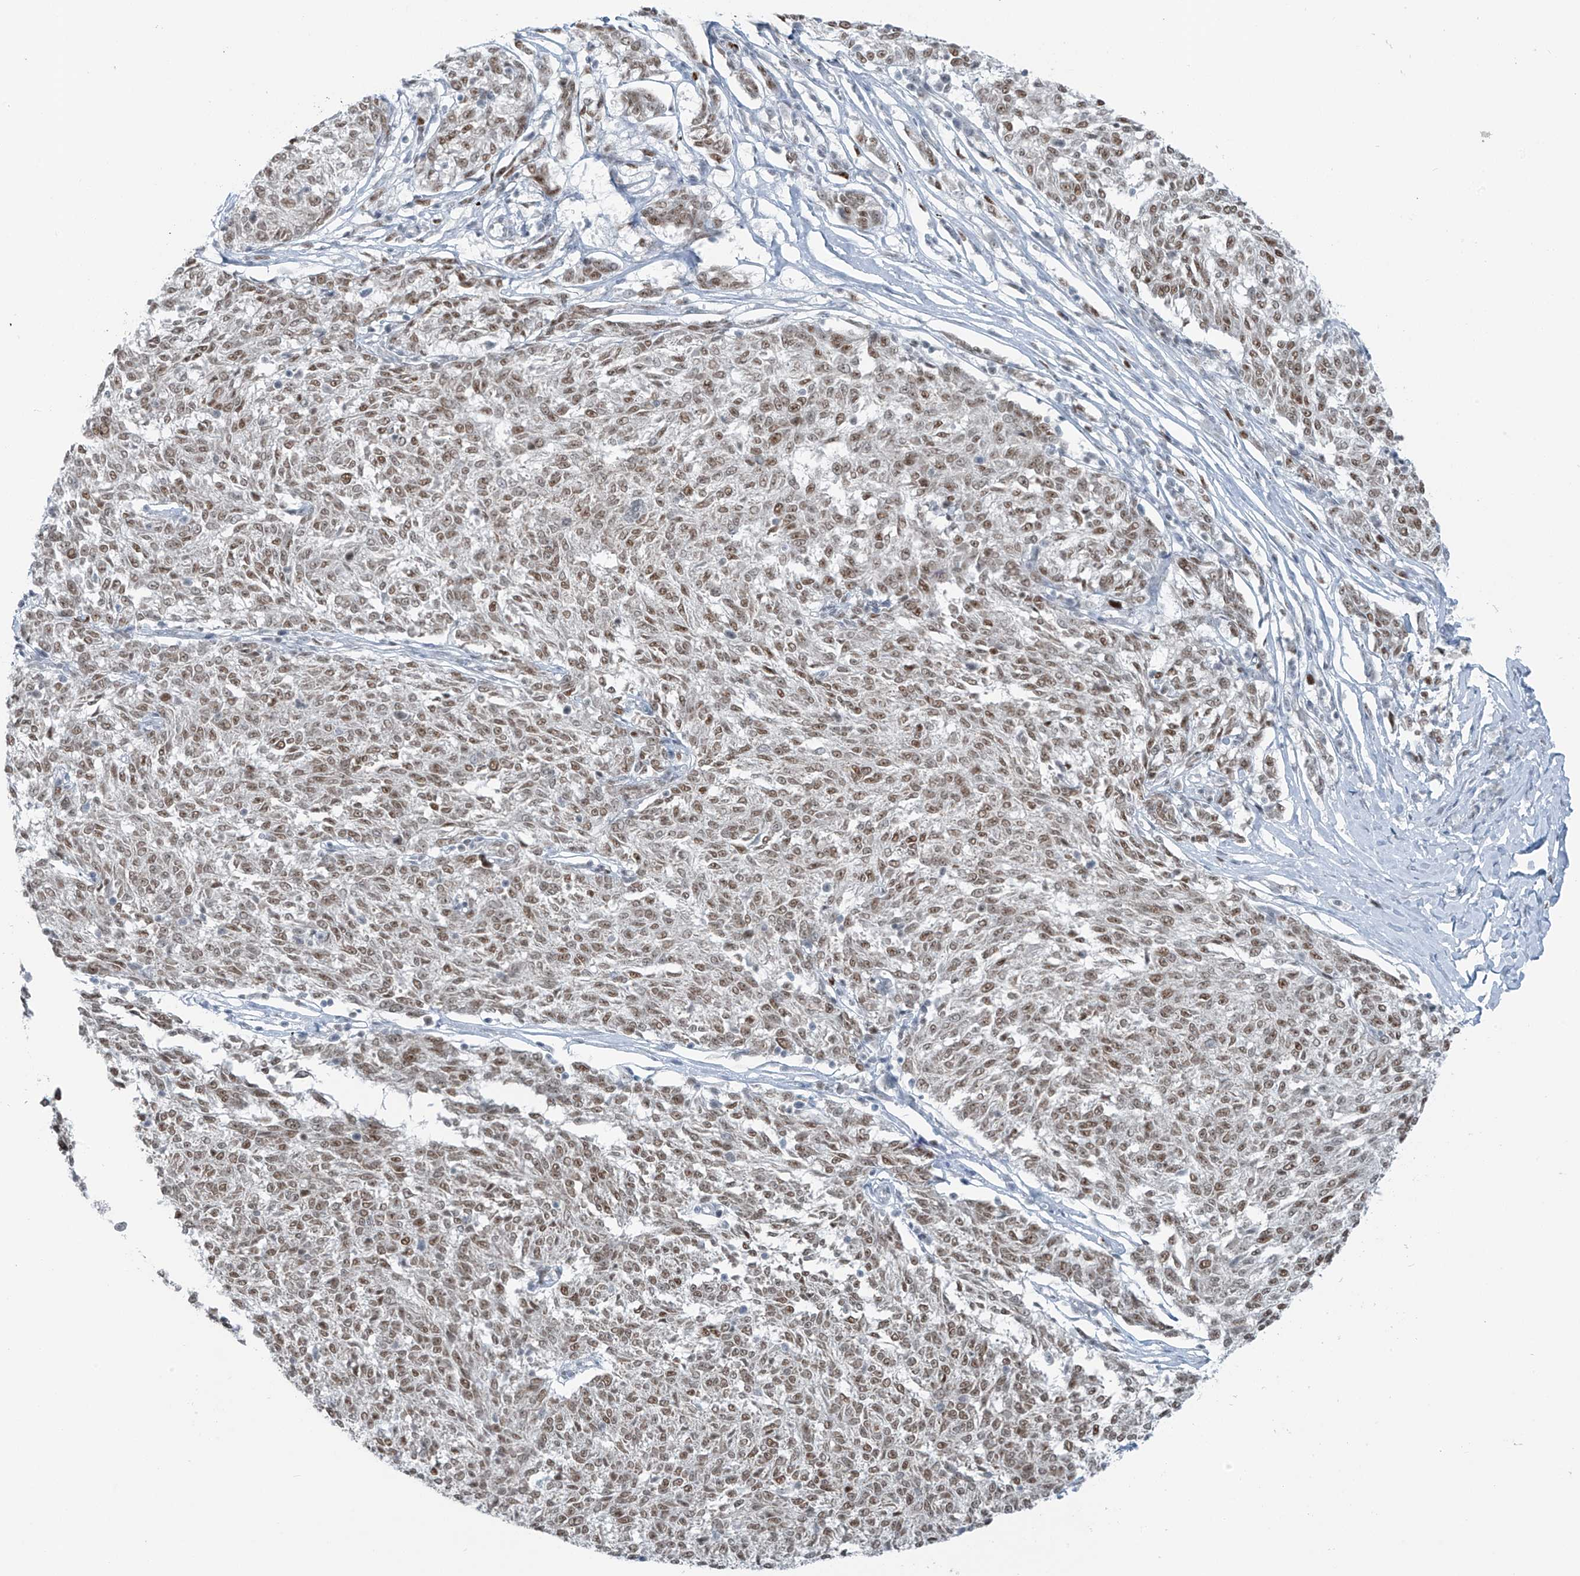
{"staining": {"intensity": "moderate", "quantity": ">75%", "location": "nuclear"}, "tissue": "melanoma", "cell_type": "Tumor cells", "image_type": "cancer", "snomed": [{"axis": "morphology", "description": "Malignant melanoma, NOS"}, {"axis": "topography", "description": "Skin"}], "caption": "The photomicrograph shows immunohistochemical staining of malignant melanoma. There is moderate nuclear positivity is present in about >75% of tumor cells.", "gene": "WRNIP1", "patient": {"sex": "female", "age": 72}}